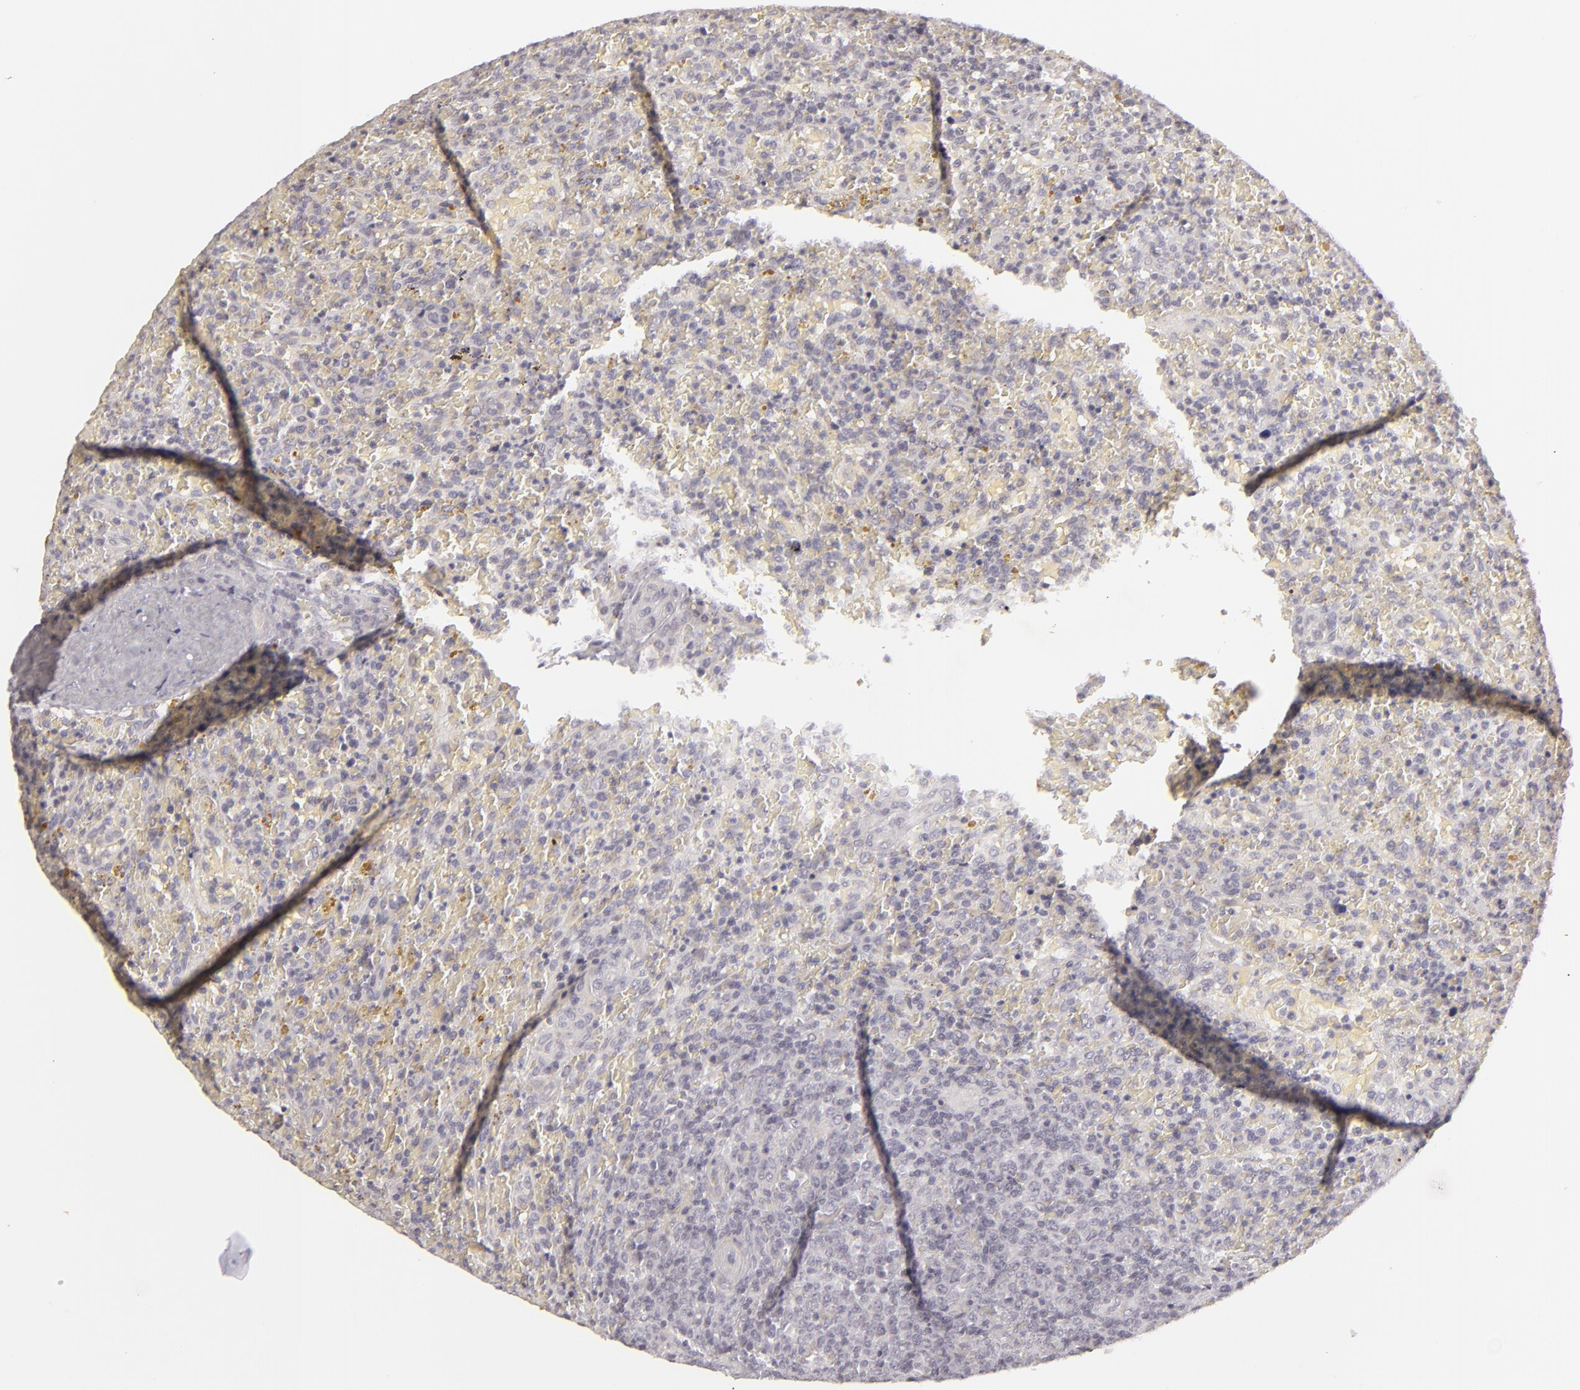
{"staining": {"intensity": "negative", "quantity": "none", "location": "none"}, "tissue": "lymphoma", "cell_type": "Tumor cells", "image_type": "cancer", "snomed": [{"axis": "morphology", "description": "Malignant lymphoma, non-Hodgkin's type, High grade"}, {"axis": "topography", "description": "Spleen"}, {"axis": "topography", "description": "Lymph node"}], "caption": "Tumor cells are negative for brown protein staining in malignant lymphoma, non-Hodgkin's type (high-grade).", "gene": "SIX1", "patient": {"sex": "female", "age": 70}}